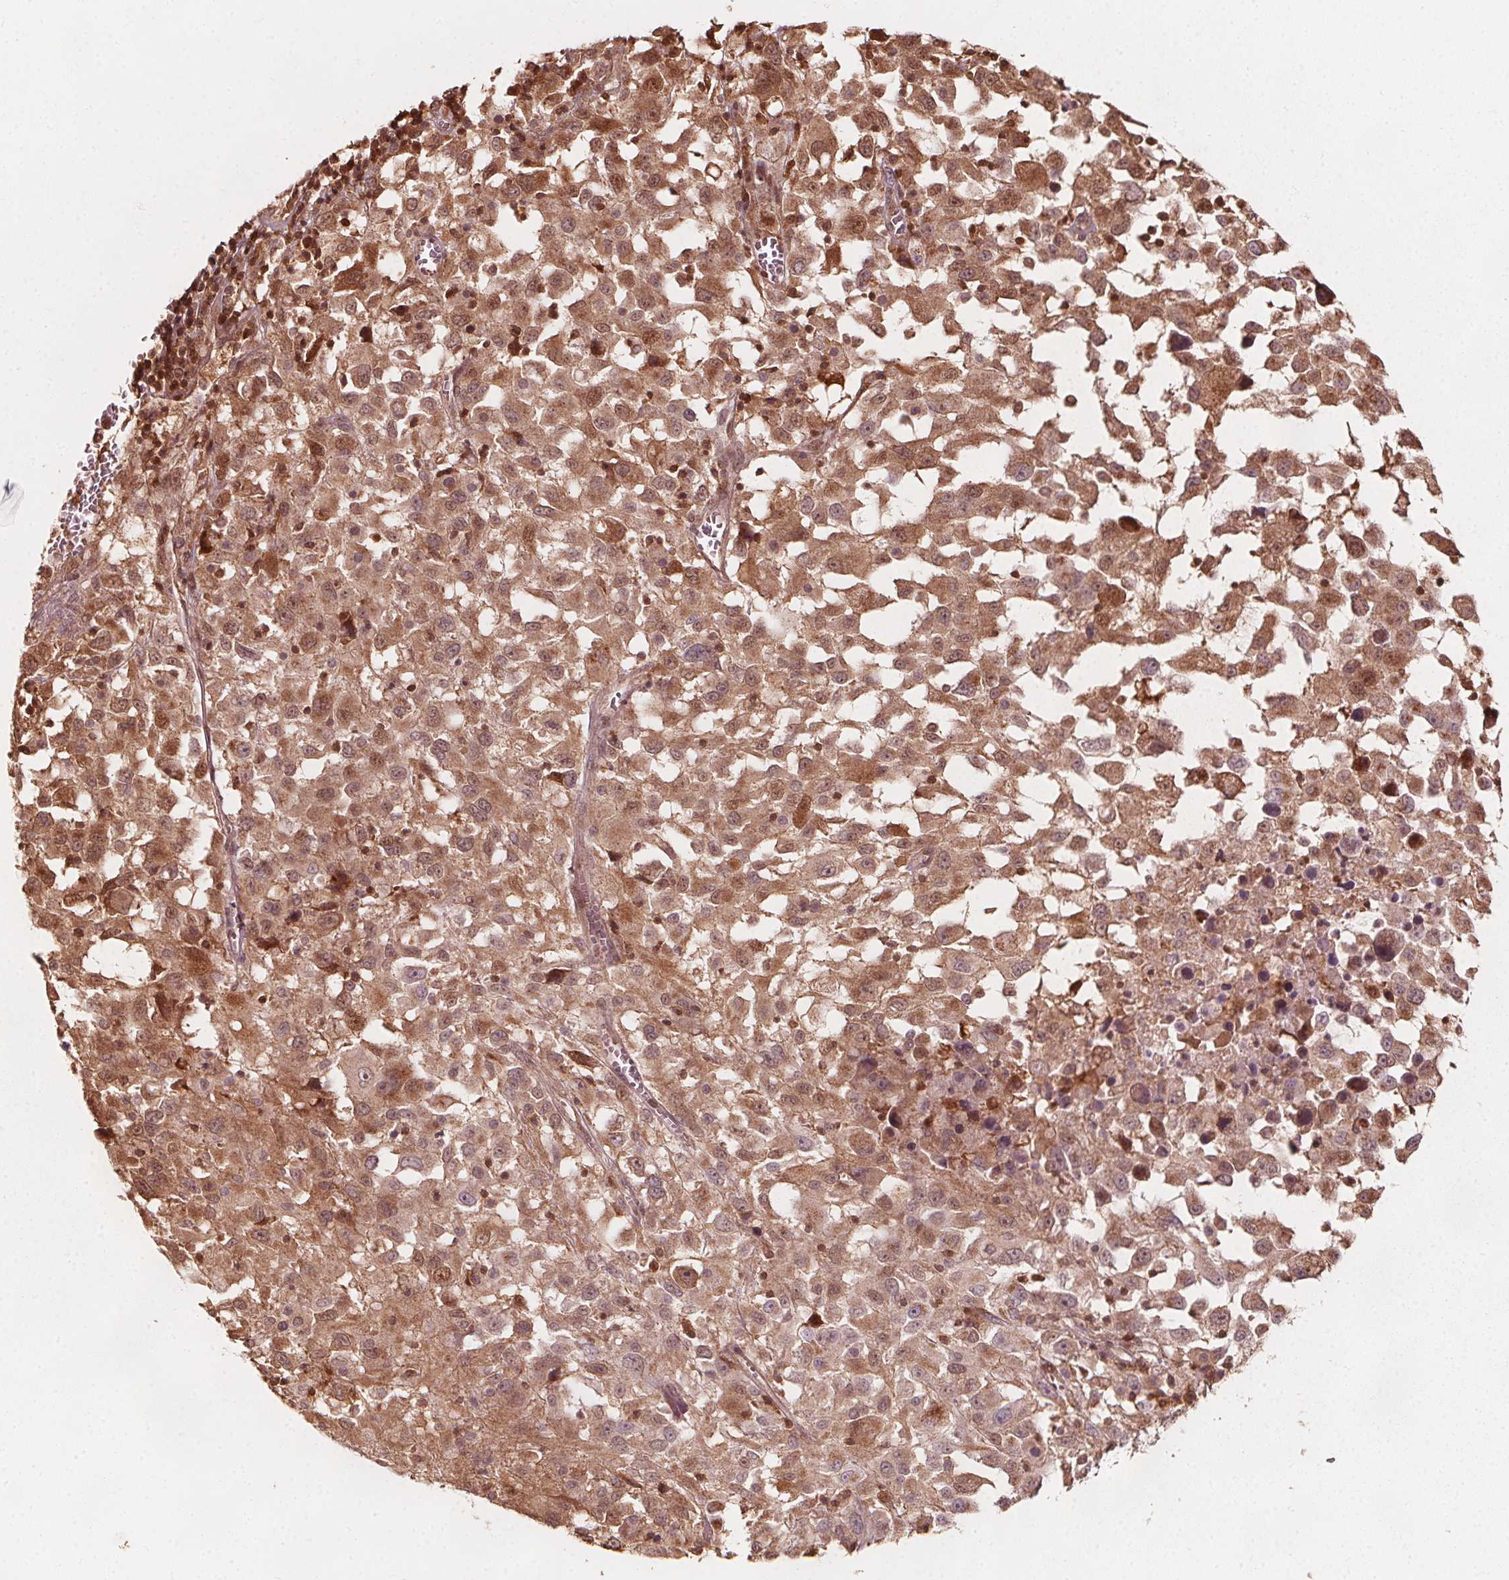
{"staining": {"intensity": "moderate", "quantity": ">75%", "location": "cytoplasmic/membranous"}, "tissue": "melanoma", "cell_type": "Tumor cells", "image_type": "cancer", "snomed": [{"axis": "morphology", "description": "Malignant melanoma, Metastatic site"}, {"axis": "topography", "description": "Soft tissue"}], "caption": "This is a histology image of immunohistochemistry (IHC) staining of malignant melanoma (metastatic site), which shows moderate expression in the cytoplasmic/membranous of tumor cells.", "gene": "AIP", "patient": {"sex": "male", "age": 50}}